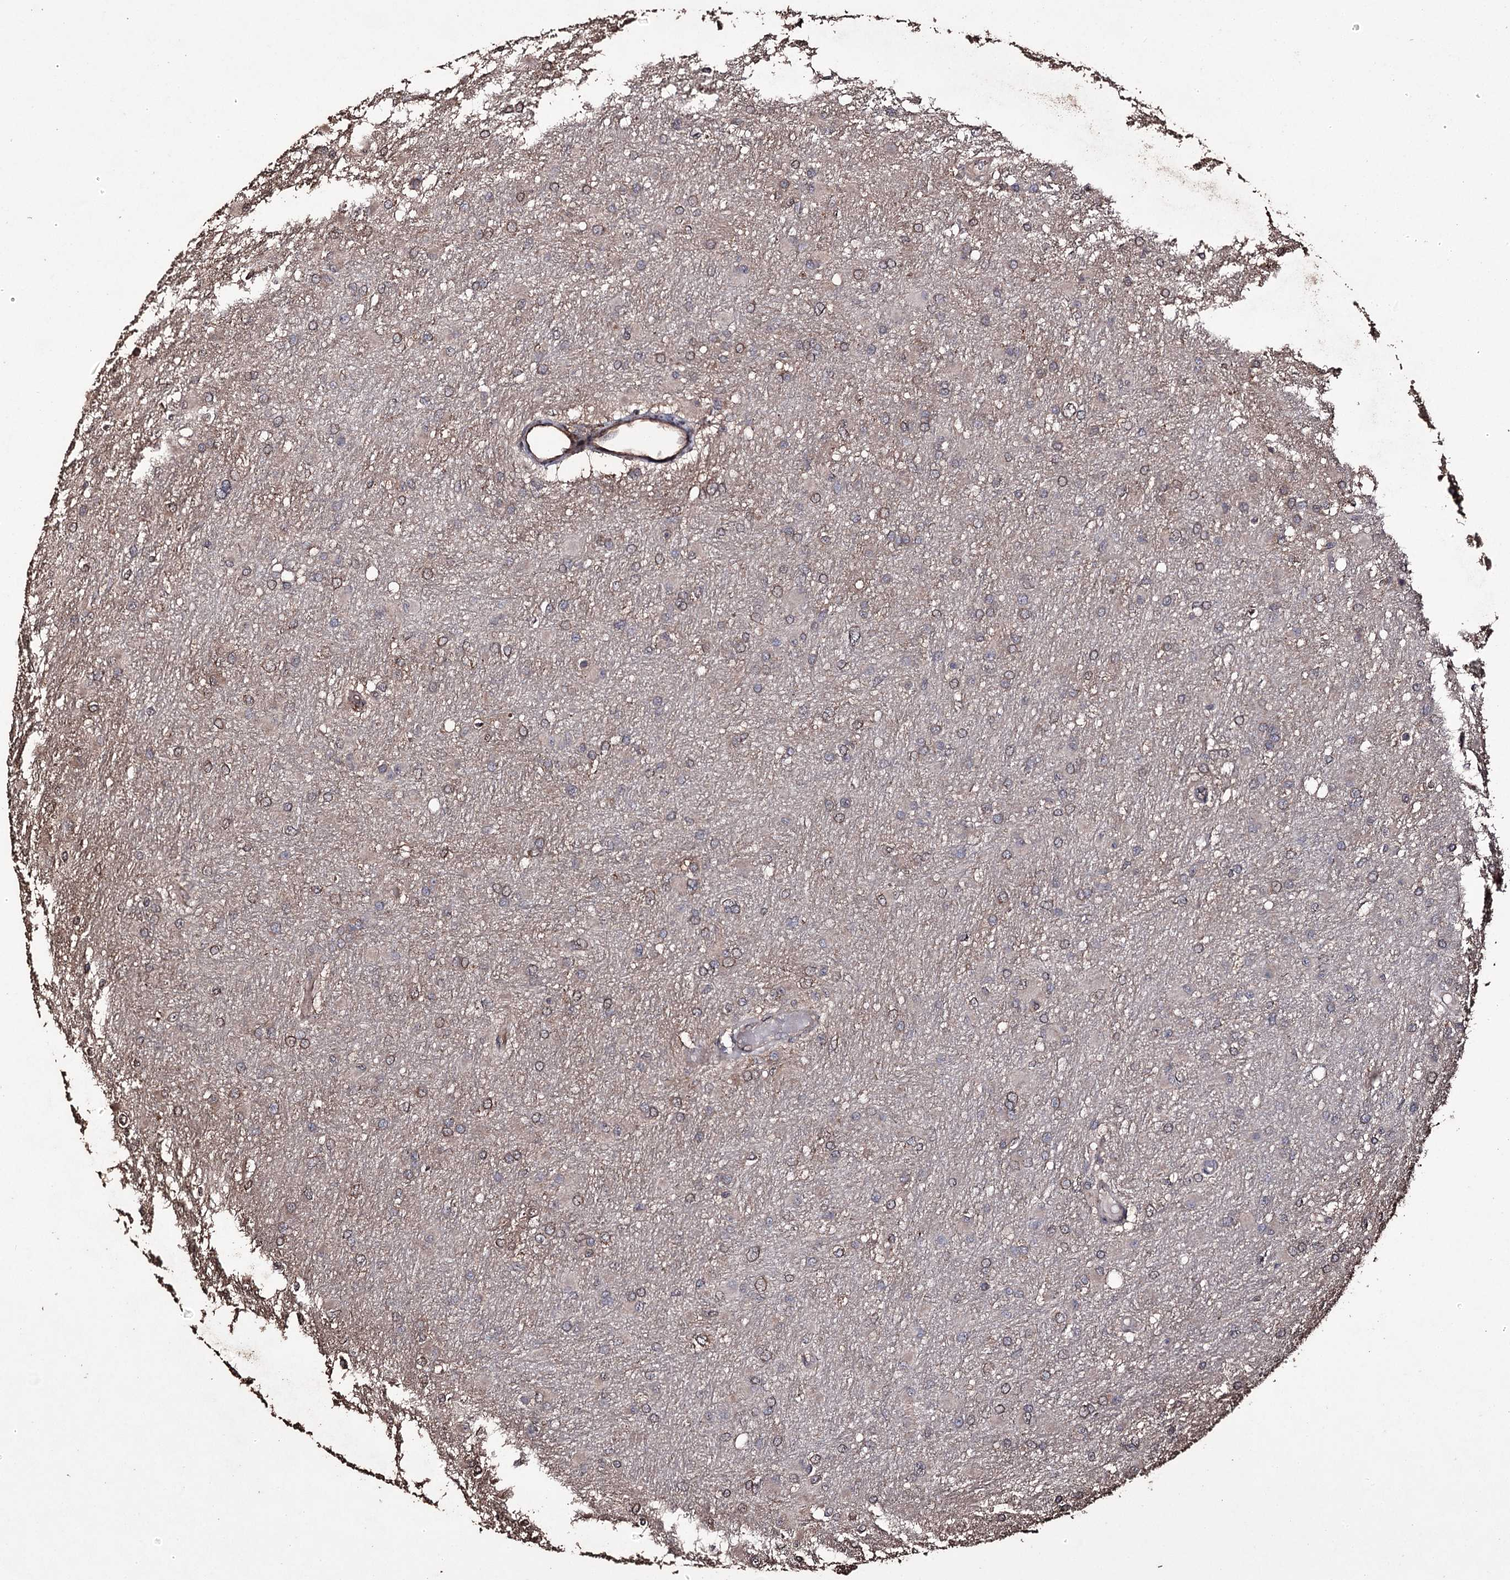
{"staining": {"intensity": "weak", "quantity": "<25%", "location": "cytoplasmic/membranous,nuclear"}, "tissue": "glioma", "cell_type": "Tumor cells", "image_type": "cancer", "snomed": [{"axis": "morphology", "description": "Glioma, malignant, High grade"}, {"axis": "topography", "description": "Cerebral cortex"}], "caption": "A micrograph of malignant glioma (high-grade) stained for a protein exhibits no brown staining in tumor cells.", "gene": "ZNF662", "patient": {"sex": "female", "age": 36}}